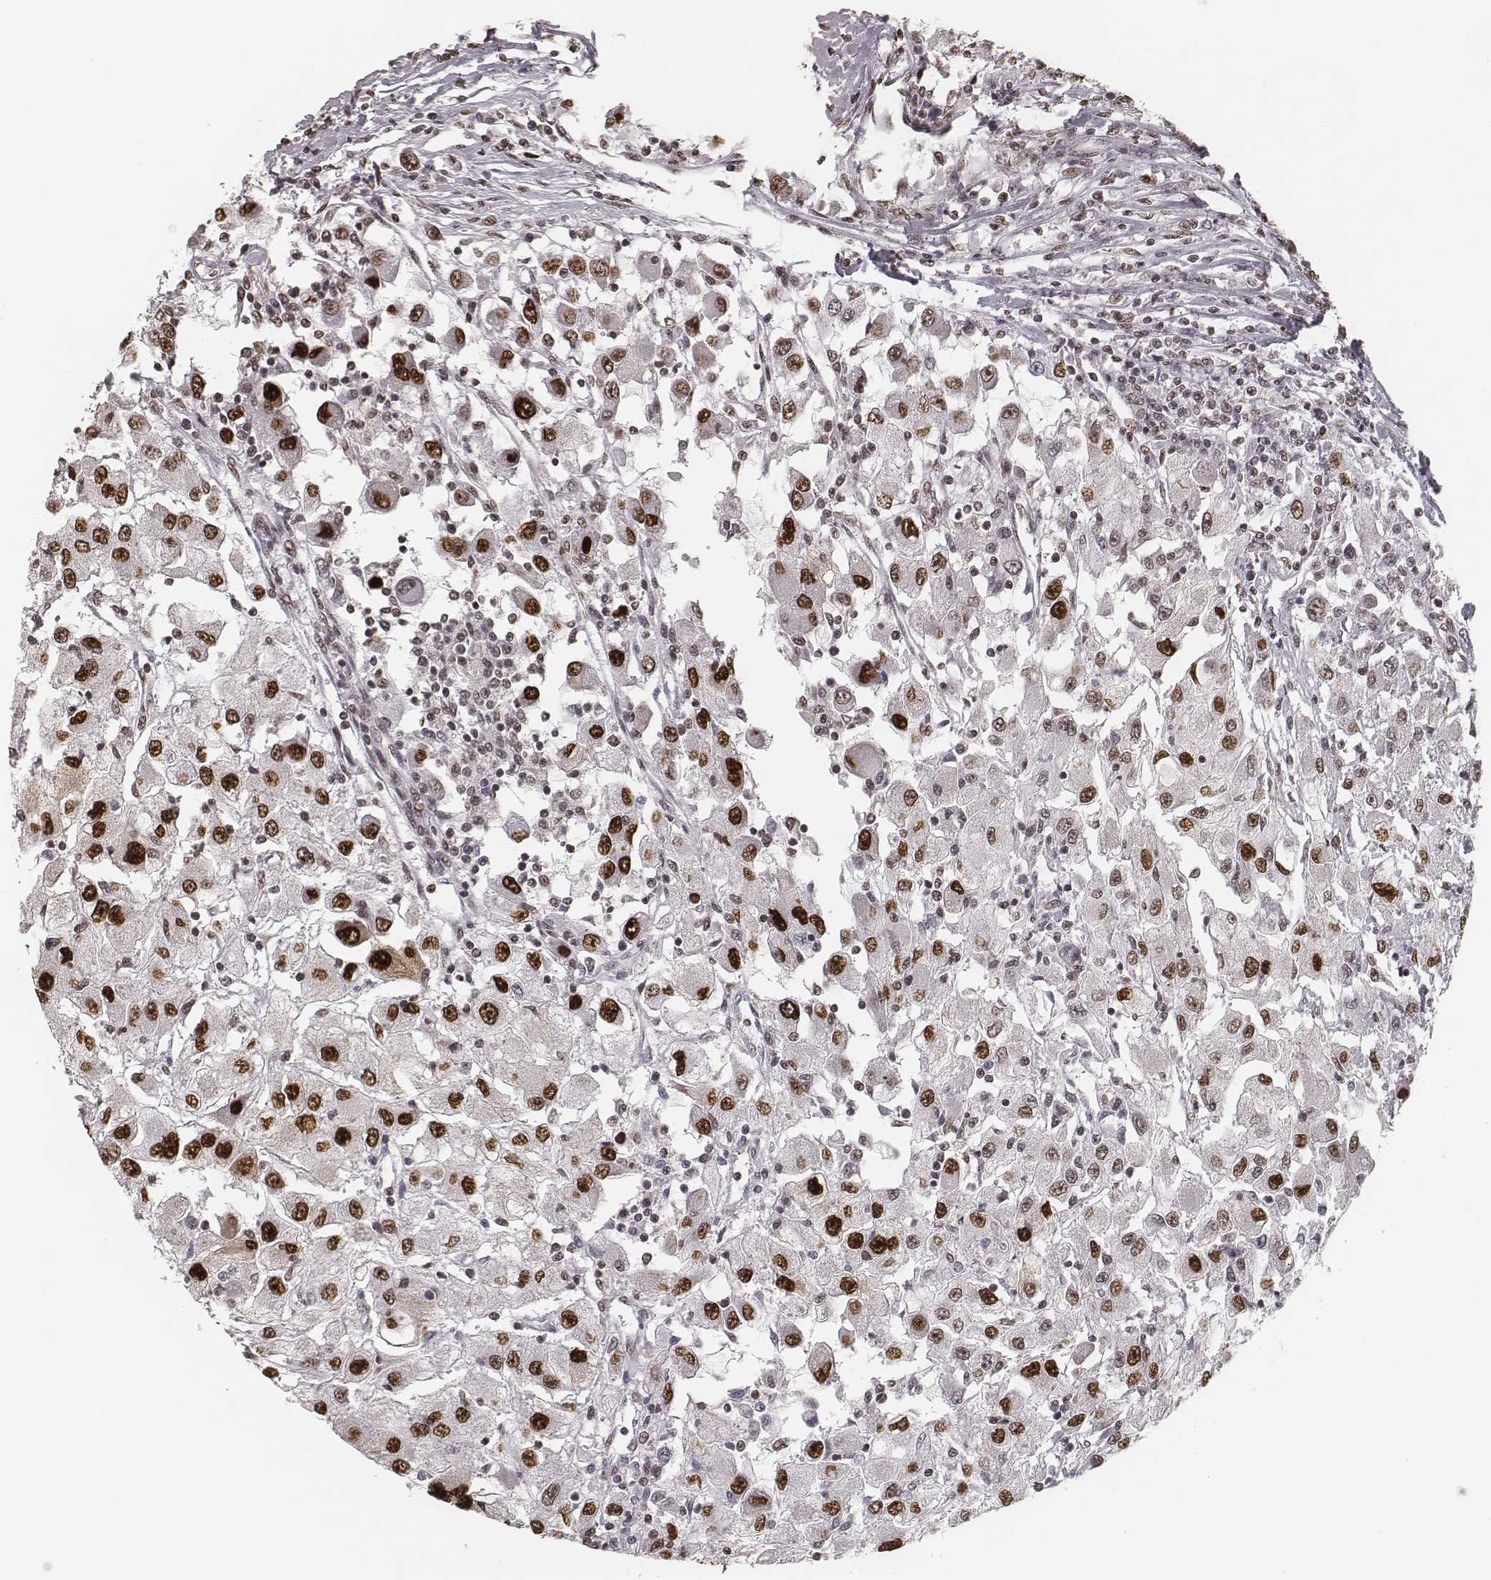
{"staining": {"intensity": "strong", "quantity": "<25%", "location": "nuclear"}, "tissue": "renal cancer", "cell_type": "Tumor cells", "image_type": "cancer", "snomed": [{"axis": "morphology", "description": "Adenocarcinoma, NOS"}, {"axis": "topography", "description": "Kidney"}], "caption": "Immunohistochemical staining of human renal cancer exhibits medium levels of strong nuclear protein staining in approximately <25% of tumor cells.", "gene": "HMGA2", "patient": {"sex": "female", "age": 67}}